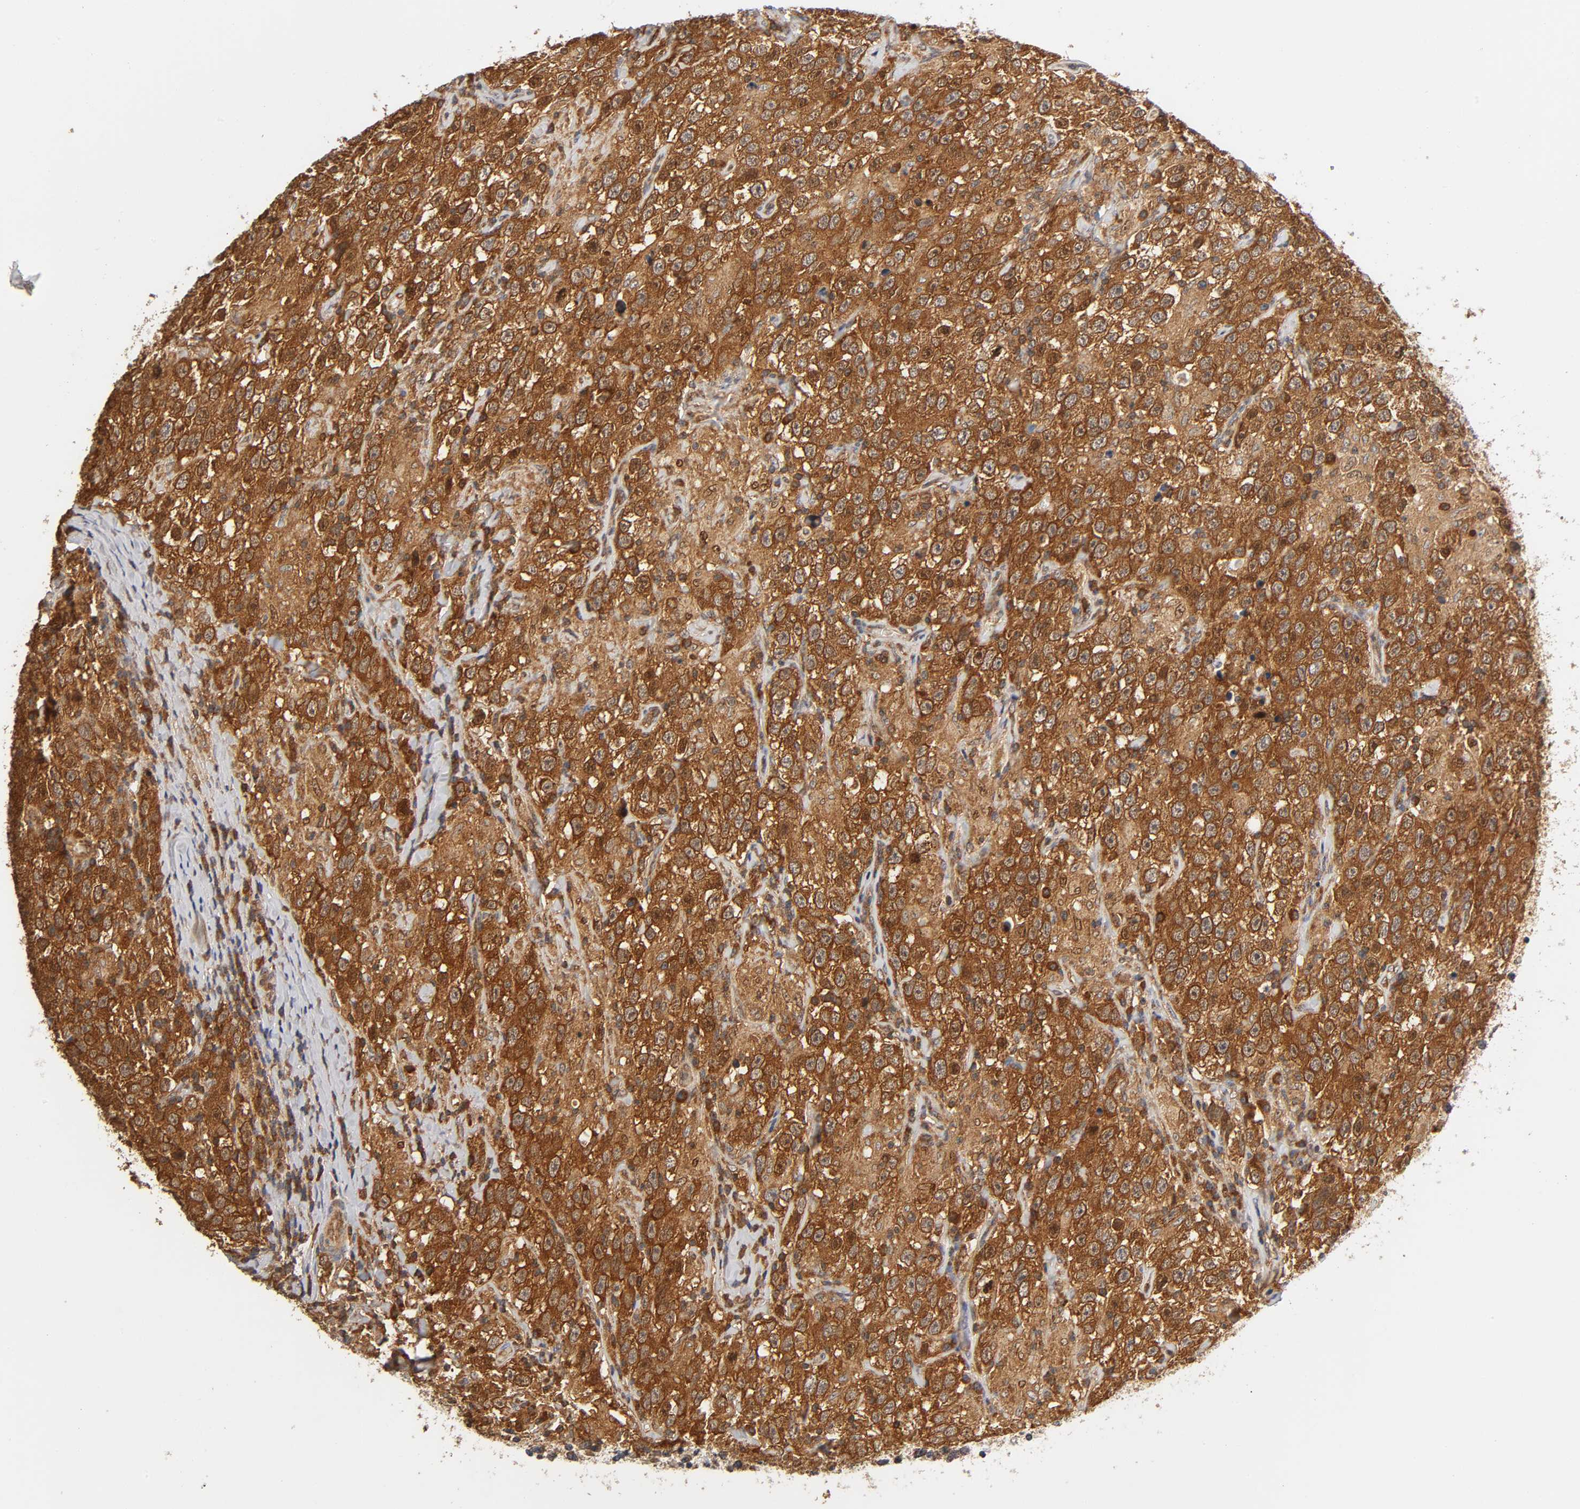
{"staining": {"intensity": "strong", "quantity": ">75%", "location": "cytoplasmic/membranous"}, "tissue": "testis cancer", "cell_type": "Tumor cells", "image_type": "cancer", "snomed": [{"axis": "morphology", "description": "Seminoma, NOS"}, {"axis": "topography", "description": "Testis"}], "caption": "This photomicrograph shows IHC staining of testis cancer (seminoma), with high strong cytoplasmic/membranous staining in approximately >75% of tumor cells.", "gene": "PAFAH1B1", "patient": {"sex": "male", "age": 41}}